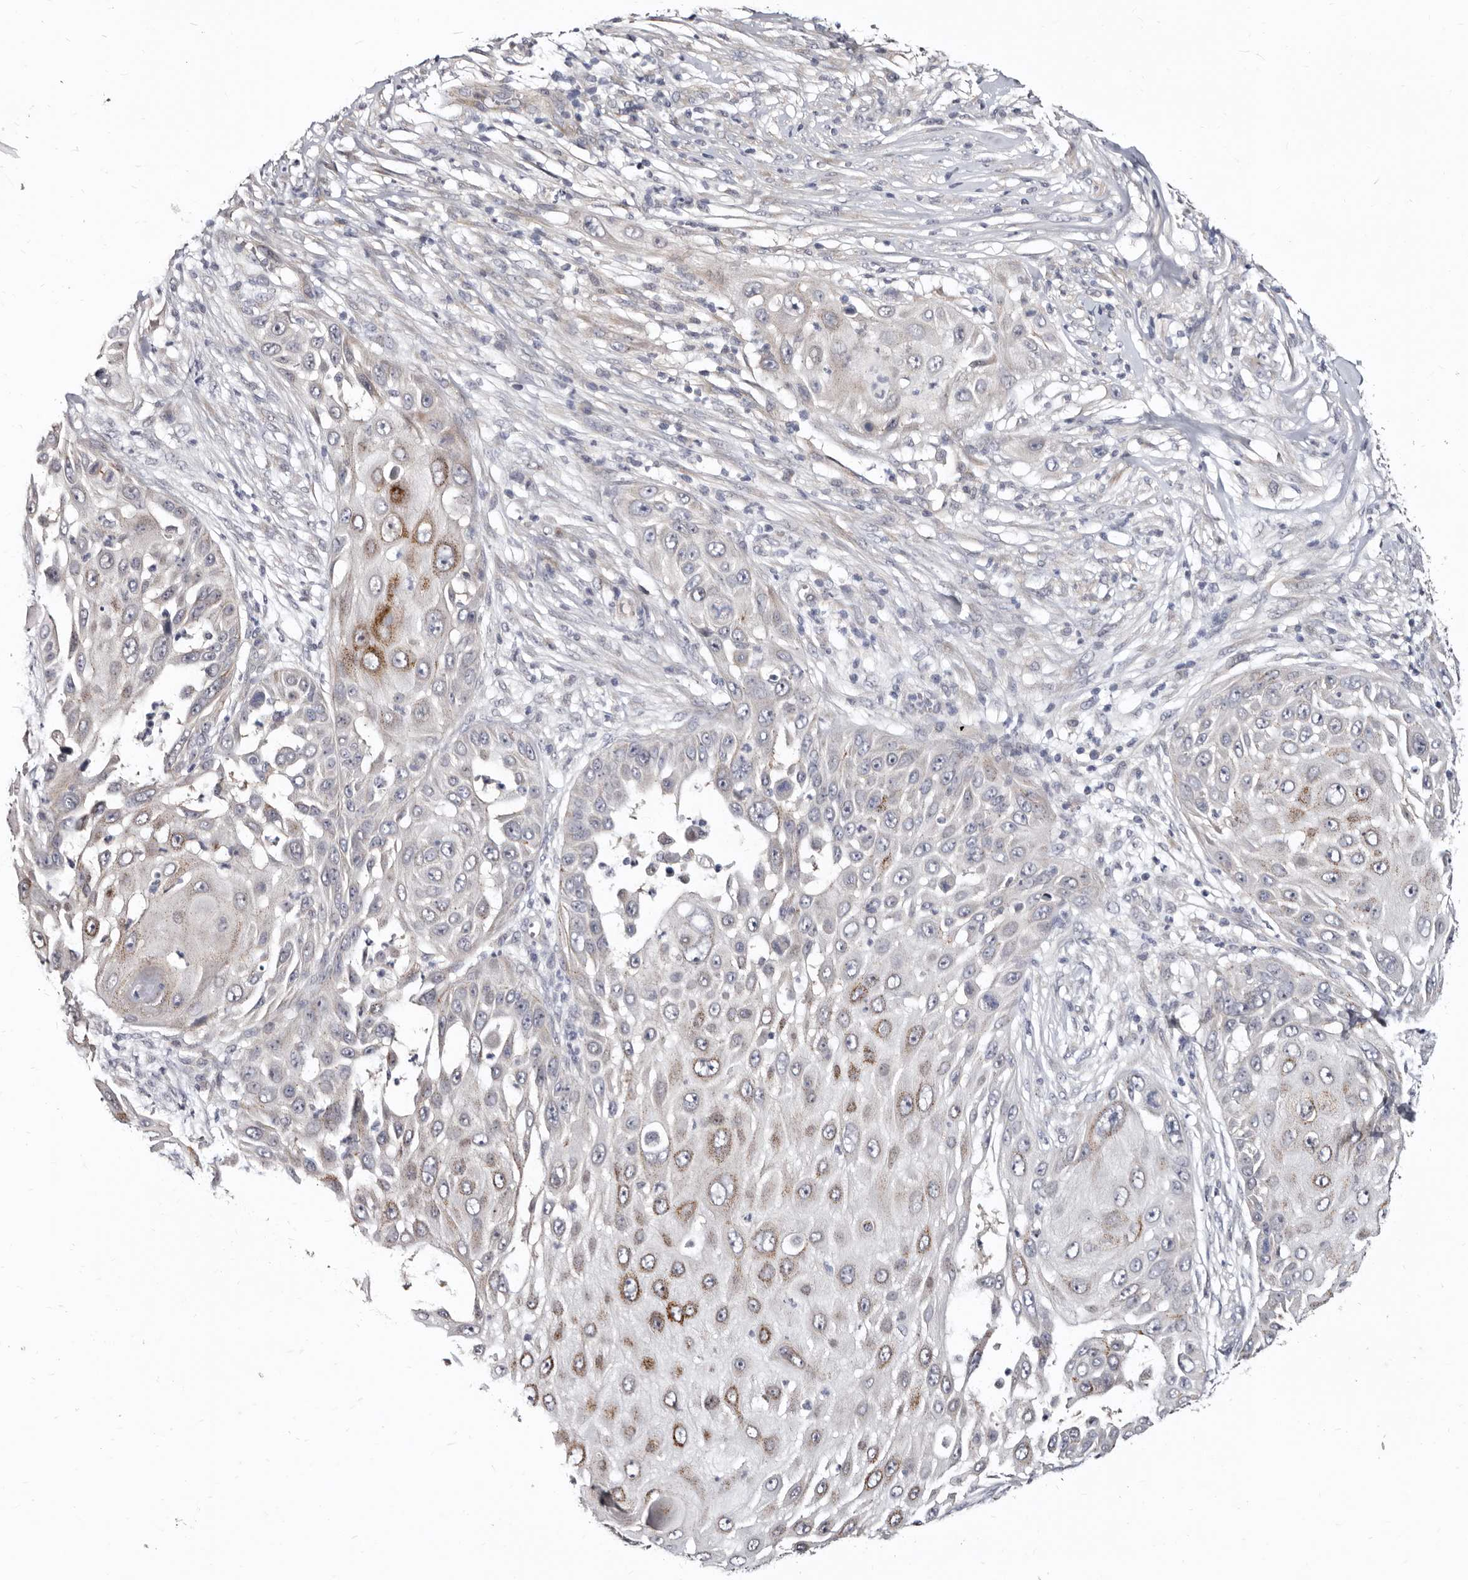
{"staining": {"intensity": "moderate", "quantity": "<25%", "location": "cytoplasmic/membranous"}, "tissue": "skin cancer", "cell_type": "Tumor cells", "image_type": "cancer", "snomed": [{"axis": "morphology", "description": "Squamous cell carcinoma, NOS"}, {"axis": "topography", "description": "Skin"}], "caption": "Brown immunohistochemical staining in skin cancer demonstrates moderate cytoplasmic/membranous expression in about <25% of tumor cells.", "gene": "KLHL4", "patient": {"sex": "female", "age": 44}}